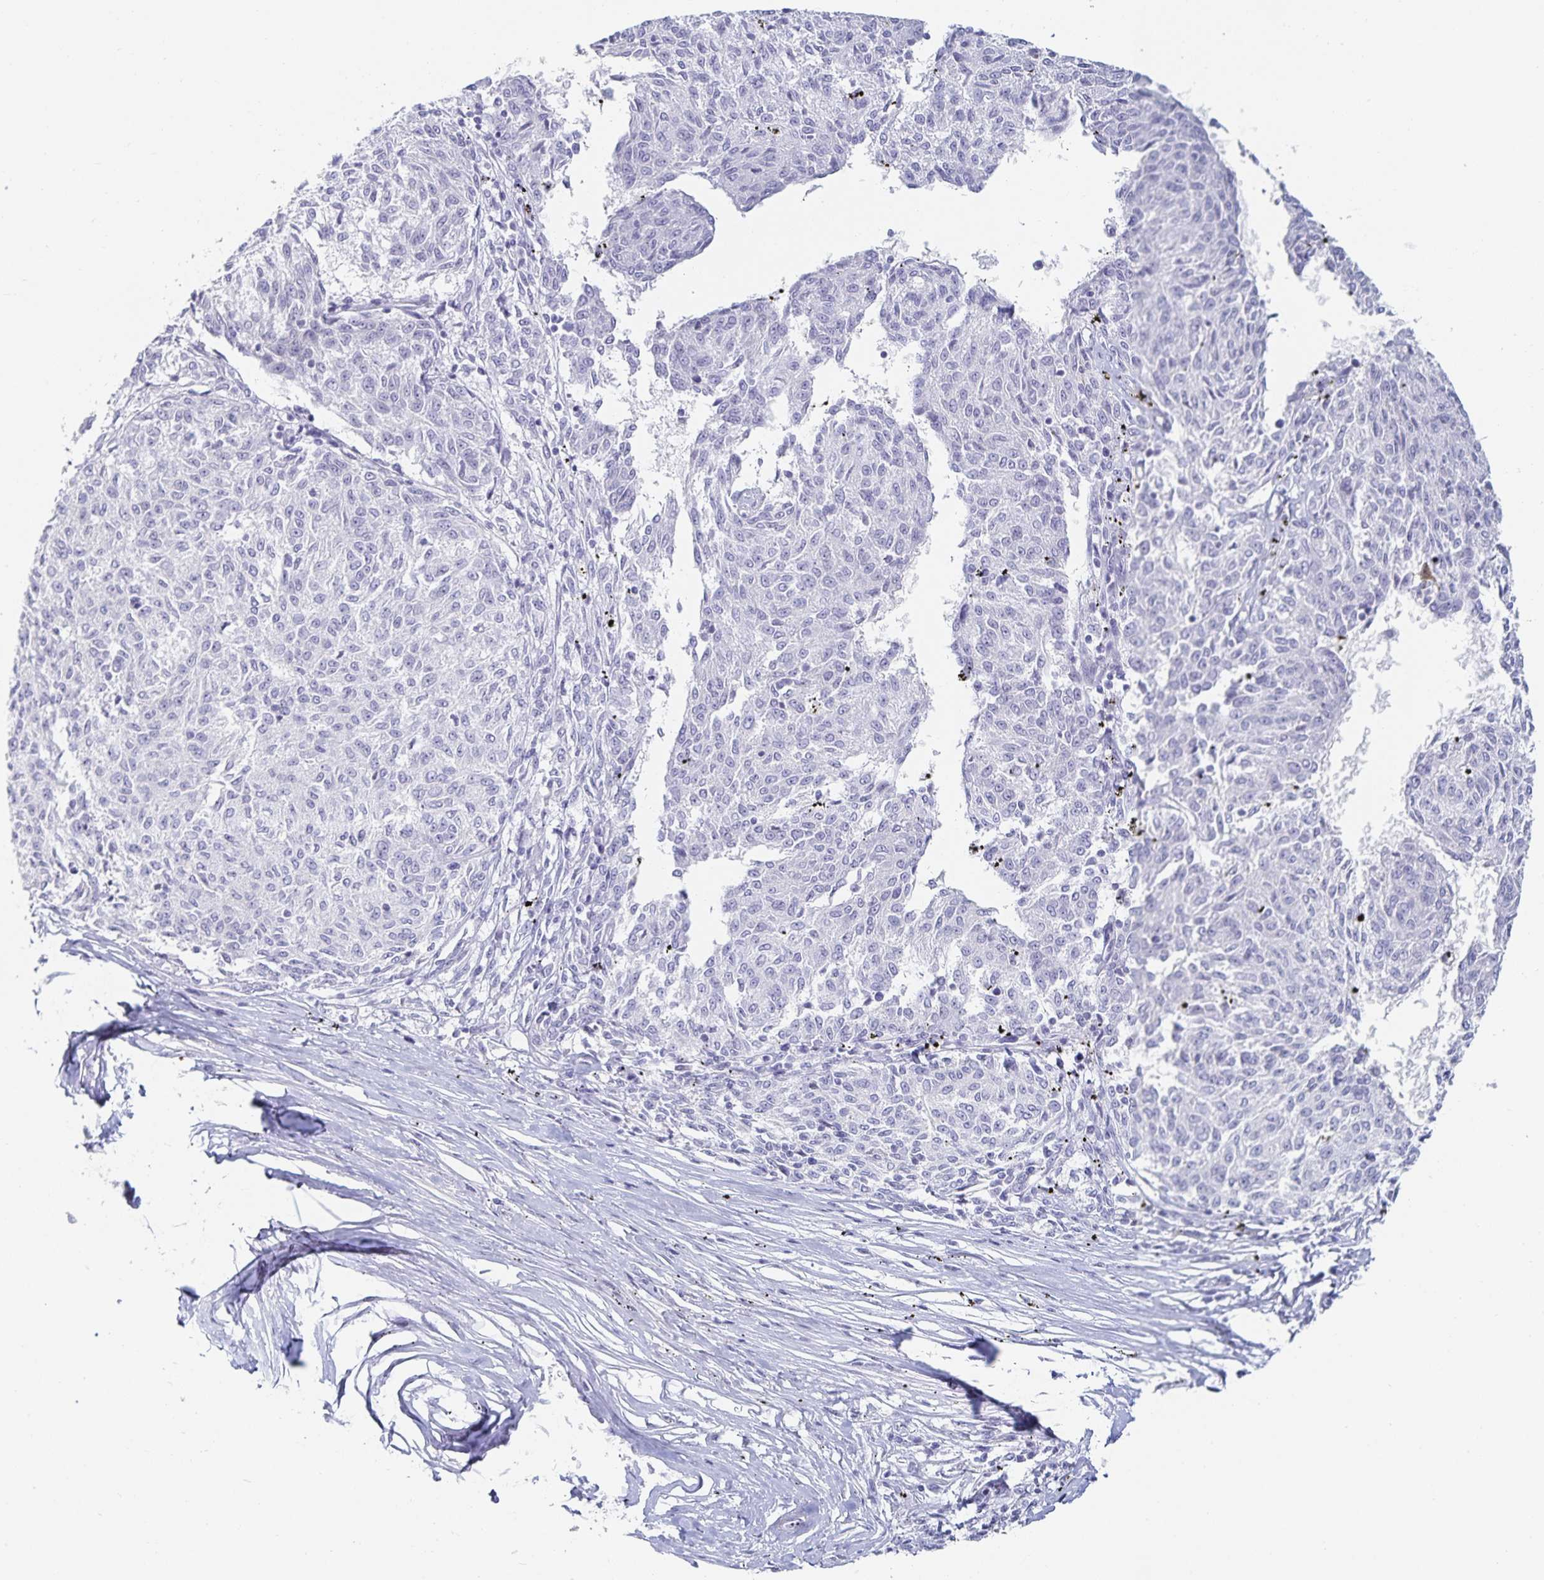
{"staining": {"intensity": "negative", "quantity": "none", "location": "none"}, "tissue": "melanoma", "cell_type": "Tumor cells", "image_type": "cancer", "snomed": [{"axis": "morphology", "description": "Malignant melanoma, NOS"}, {"axis": "topography", "description": "Skin"}], "caption": "DAB (3,3'-diaminobenzidine) immunohistochemical staining of human melanoma displays no significant positivity in tumor cells.", "gene": "SFTPA1", "patient": {"sex": "female", "age": 72}}